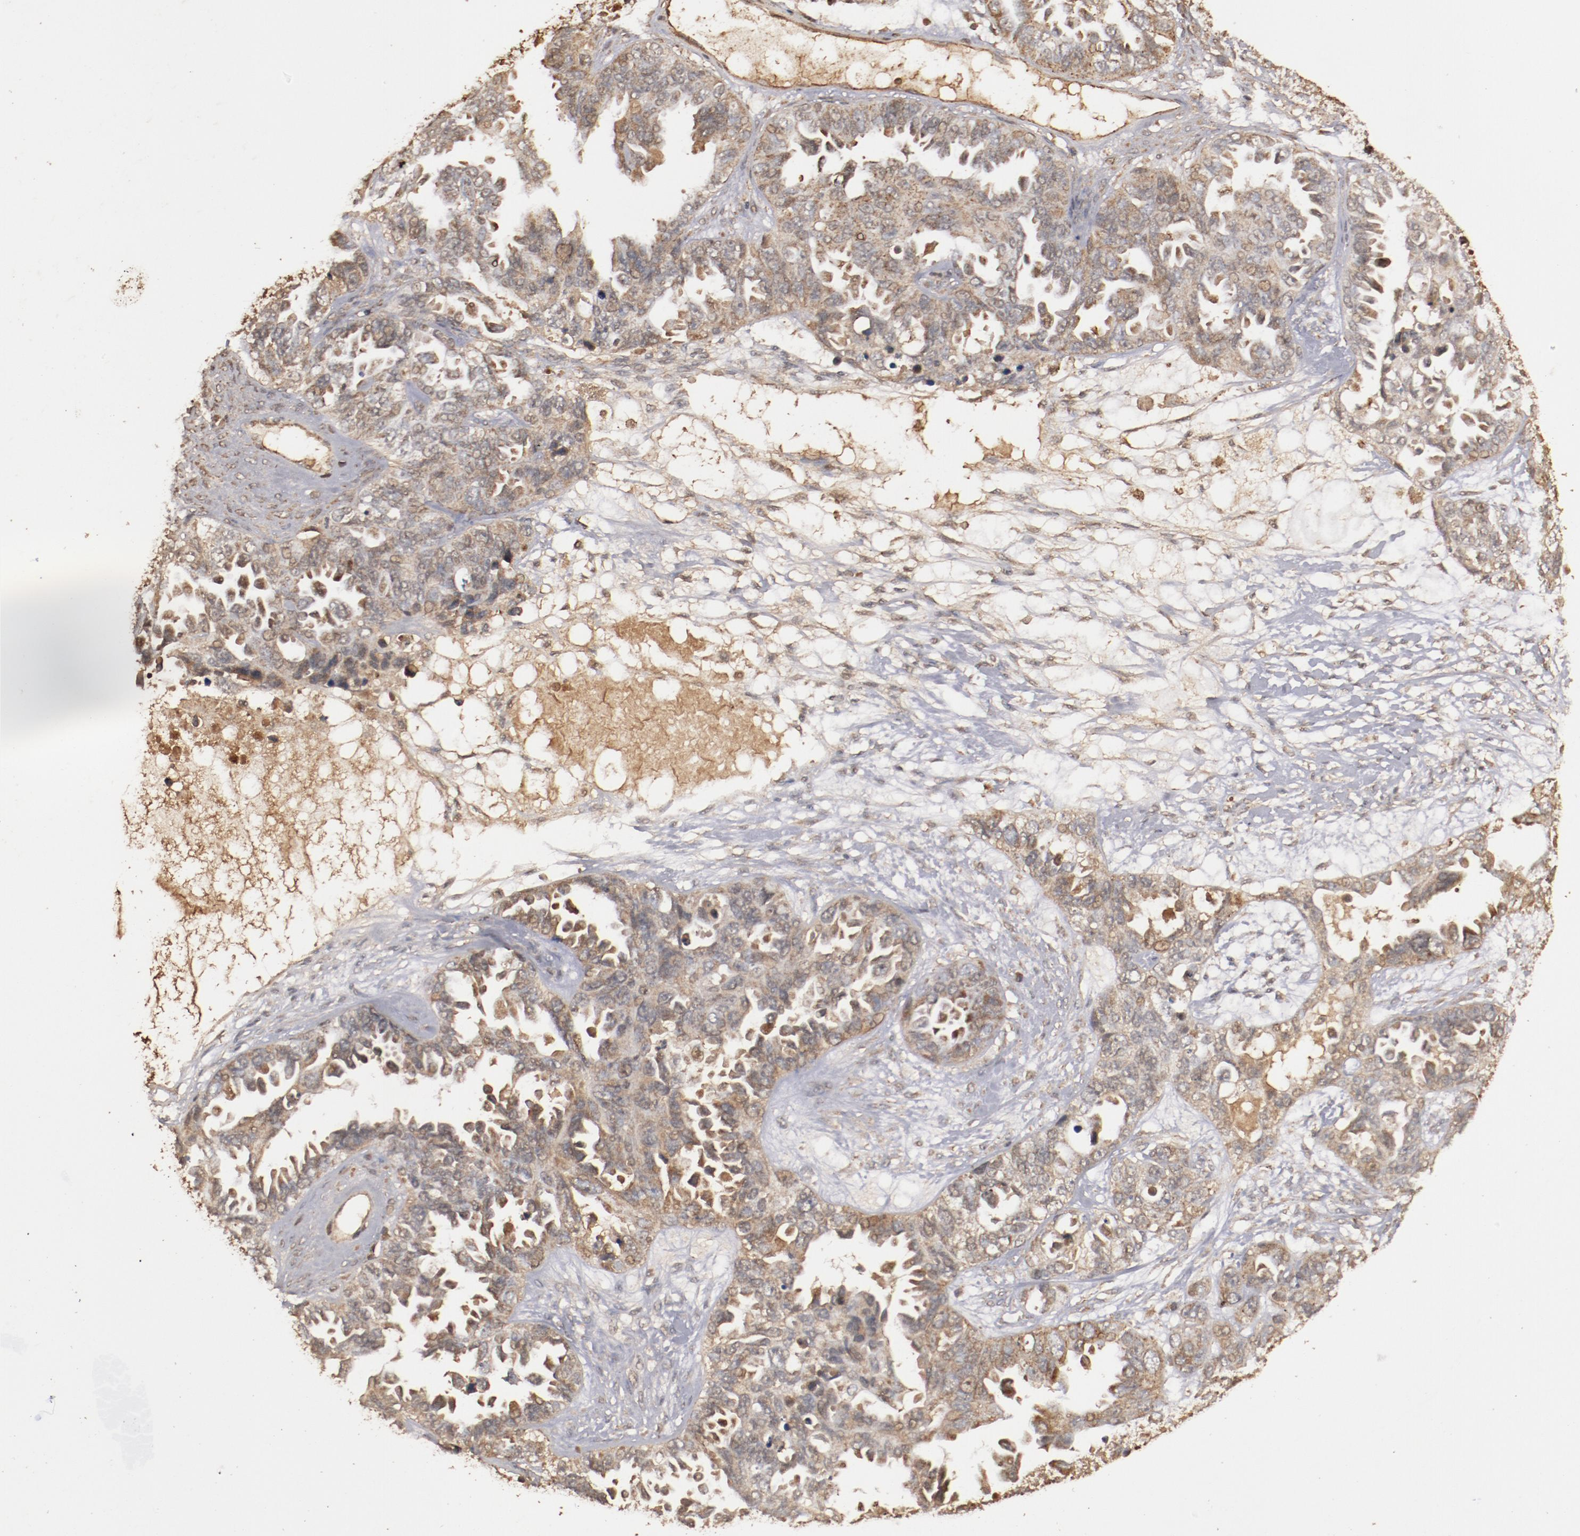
{"staining": {"intensity": "moderate", "quantity": ">75%", "location": "cytoplasmic/membranous"}, "tissue": "ovarian cancer", "cell_type": "Tumor cells", "image_type": "cancer", "snomed": [{"axis": "morphology", "description": "Cystadenocarcinoma, serous, NOS"}, {"axis": "topography", "description": "Ovary"}], "caption": "Moderate cytoplasmic/membranous staining for a protein is appreciated in about >75% of tumor cells of ovarian cancer (serous cystadenocarcinoma) using IHC.", "gene": "TENM1", "patient": {"sex": "female", "age": 82}}